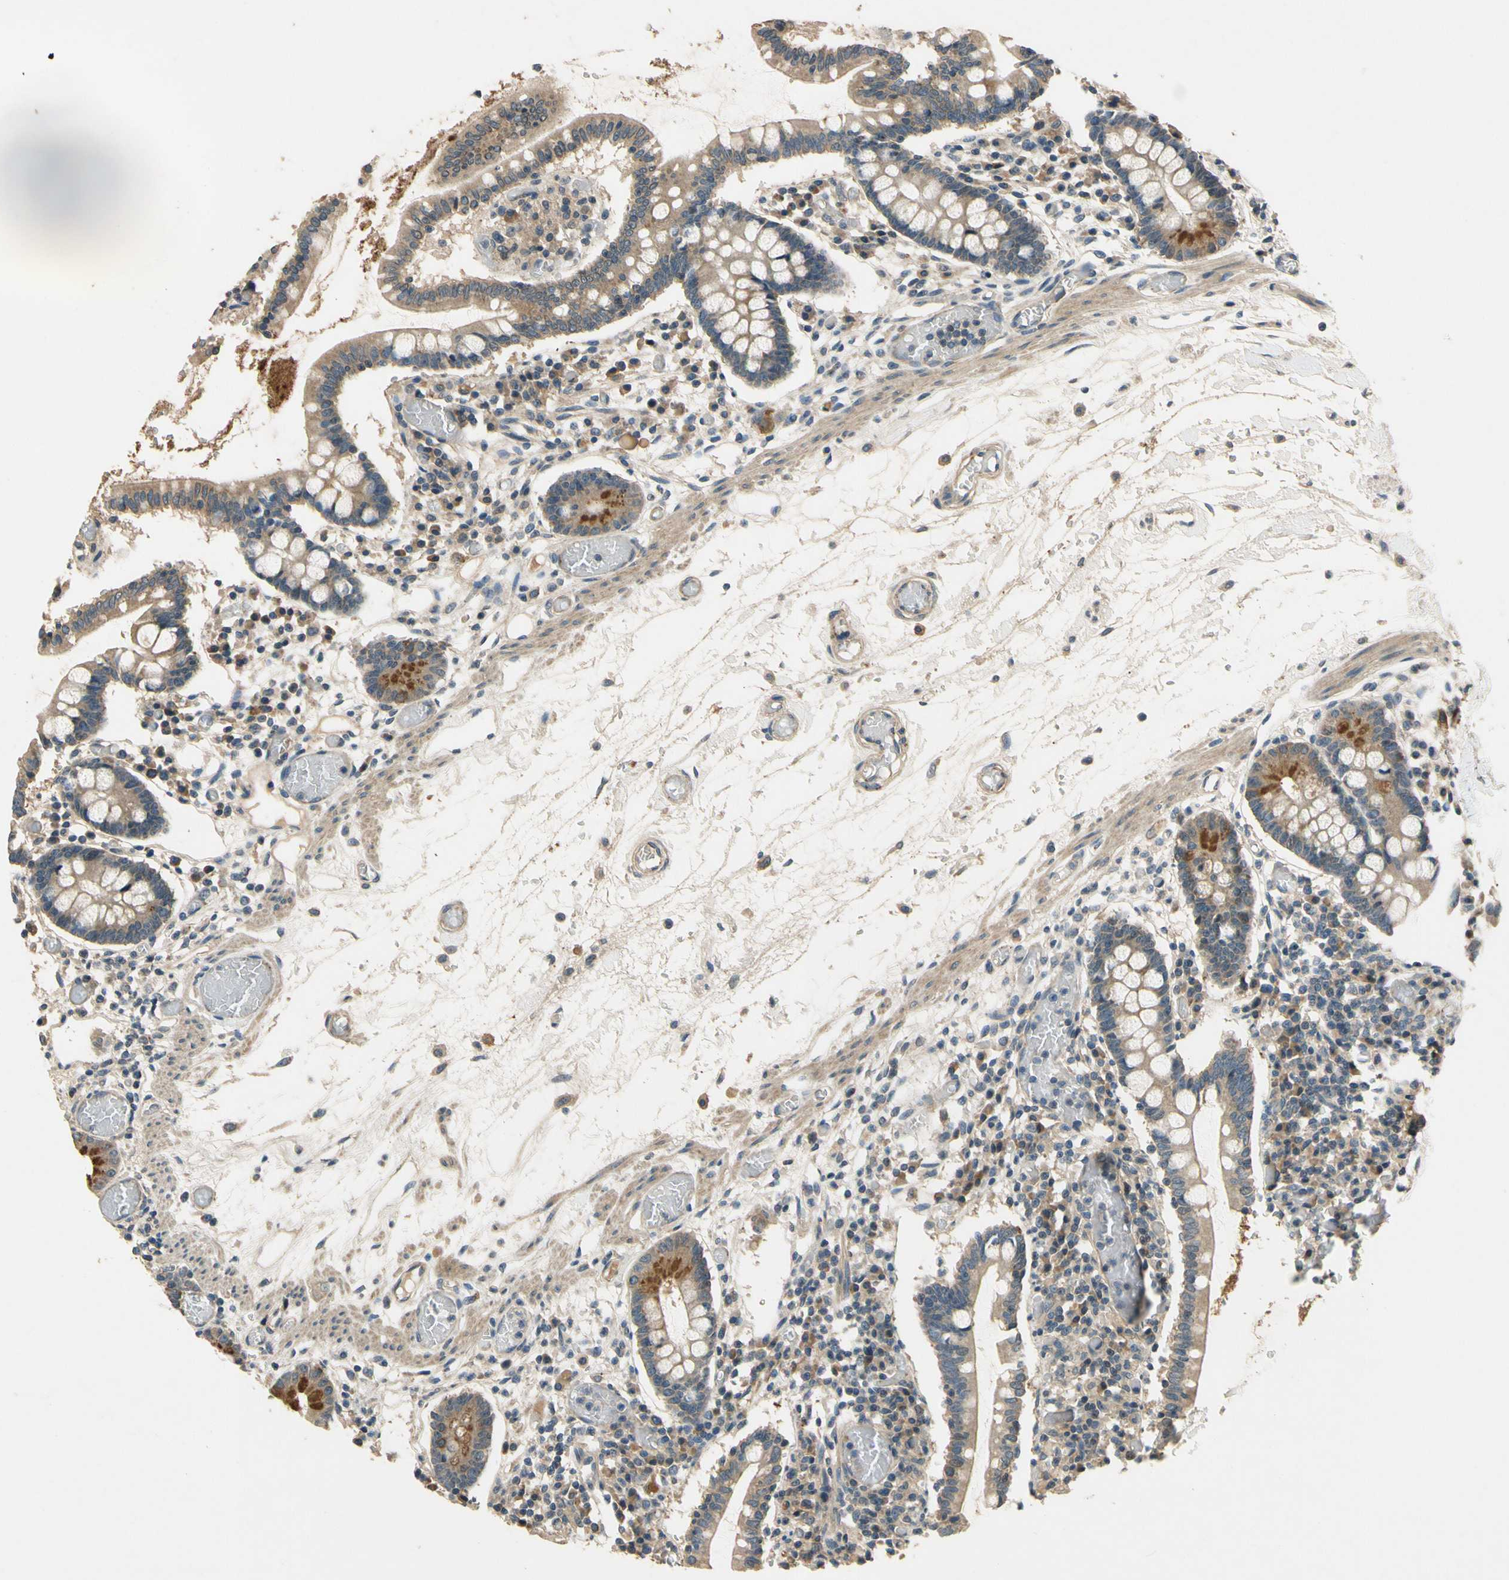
{"staining": {"intensity": "weak", "quantity": ">75%", "location": "cytoplasmic/membranous"}, "tissue": "small intestine", "cell_type": "Glandular cells", "image_type": "normal", "snomed": [{"axis": "morphology", "description": "Normal tissue, NOS"}, {"axis": "topography", "description": "Small intestine"}], "caption": "Glandular cells reveal low levels of weak cytoplasmic/membranous staining in about >75% of cells in normal small intestine. The protein of interest is stained brown, and the nuclei are stained in blue (DAB IHC with brightfield microscopy, high magnification).", "gene": "ALKBH3", "patient": {"sex": "female", "age": 61}}